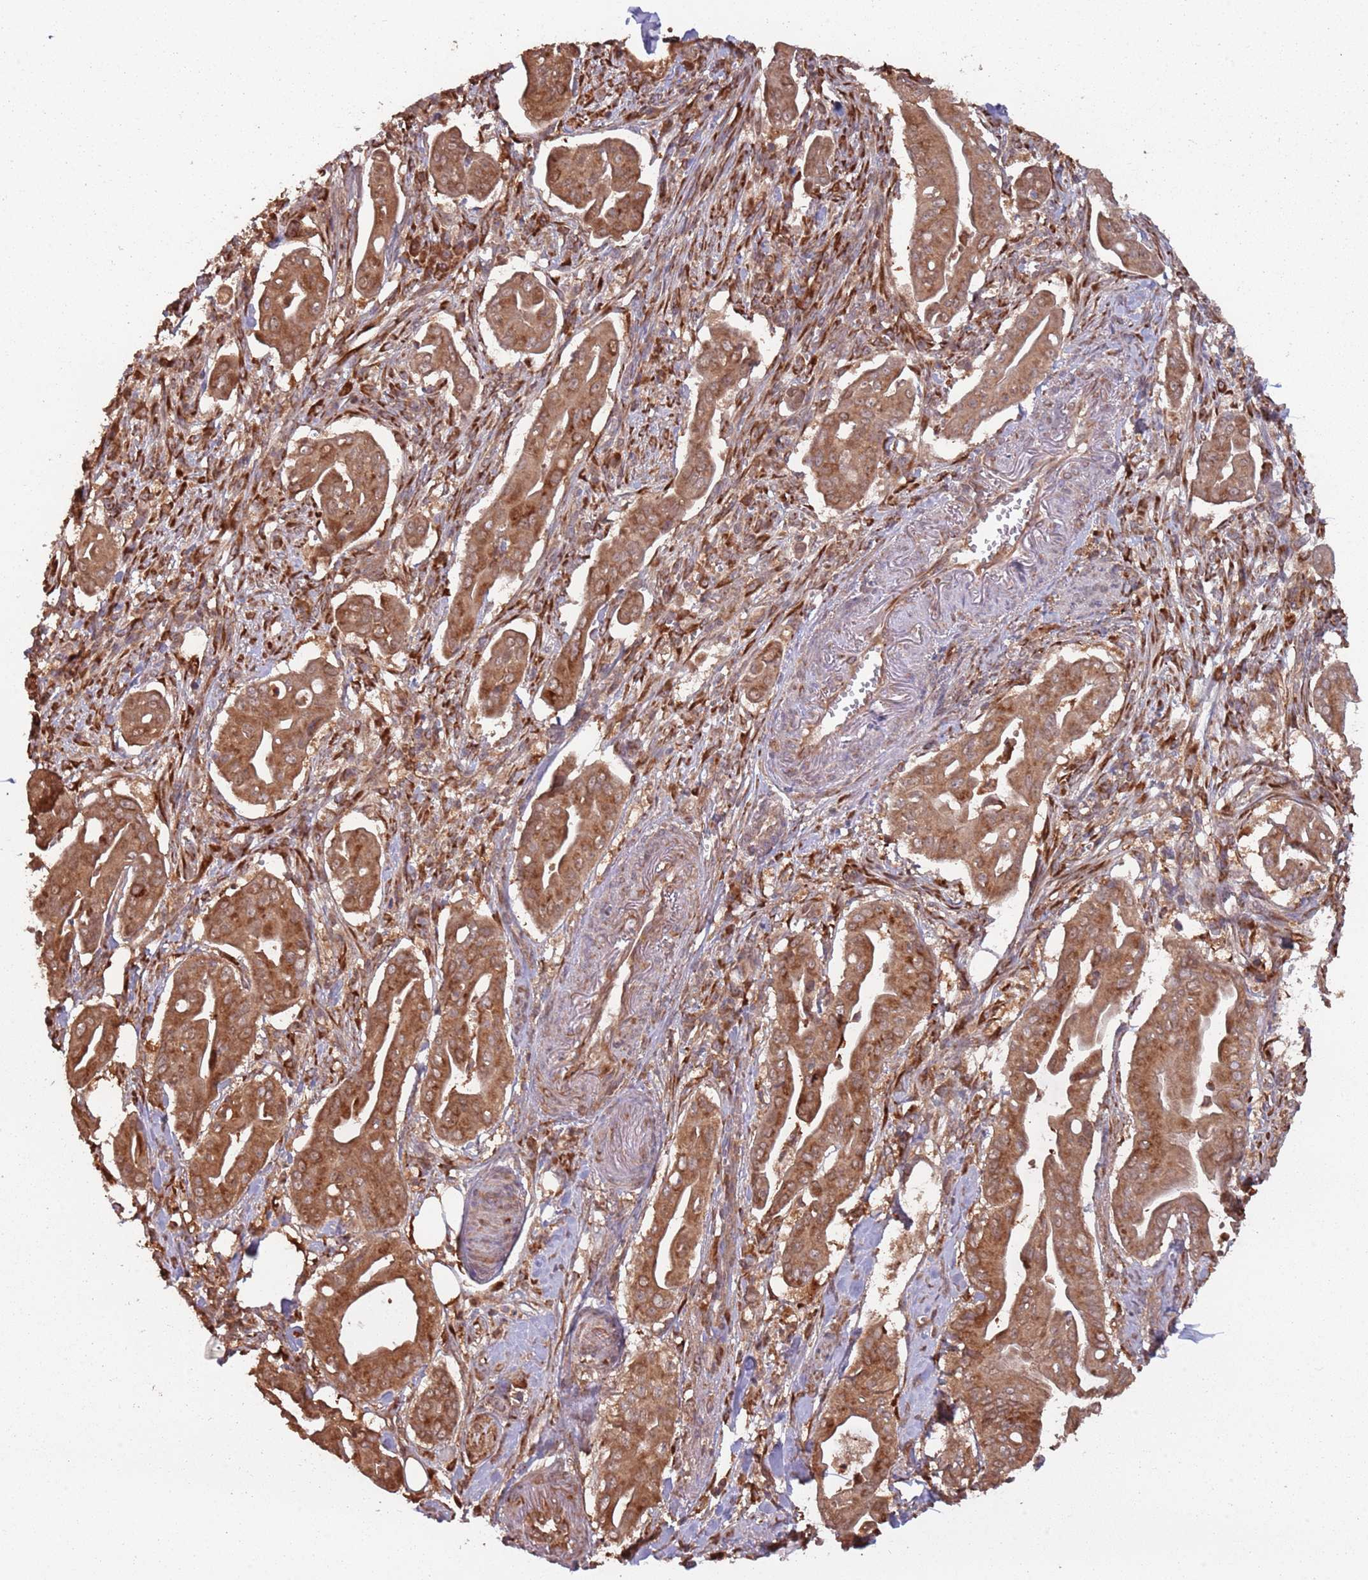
{"staining": {"intensity": "strong", "quantity": ">75%", "location": "cytoplasmic/membranous"}, "tissue": "pancreatic cancer", "cell_type": "Tumor cells", "image_type": "cancer", "snomed": [{"axis": "morphology", "description": "Adenocarcinoma, NOS"}, {"axis": "topography", "description": "Pancreas"}], "caption": "The image reveals a brown stain indicating the presence of a protein in the cytoplasmic/membranous of tumor cells in adenocarcinoma (pancreatic).", "gene": "COG4", "patient": {"sex": "male", "age": 71}}